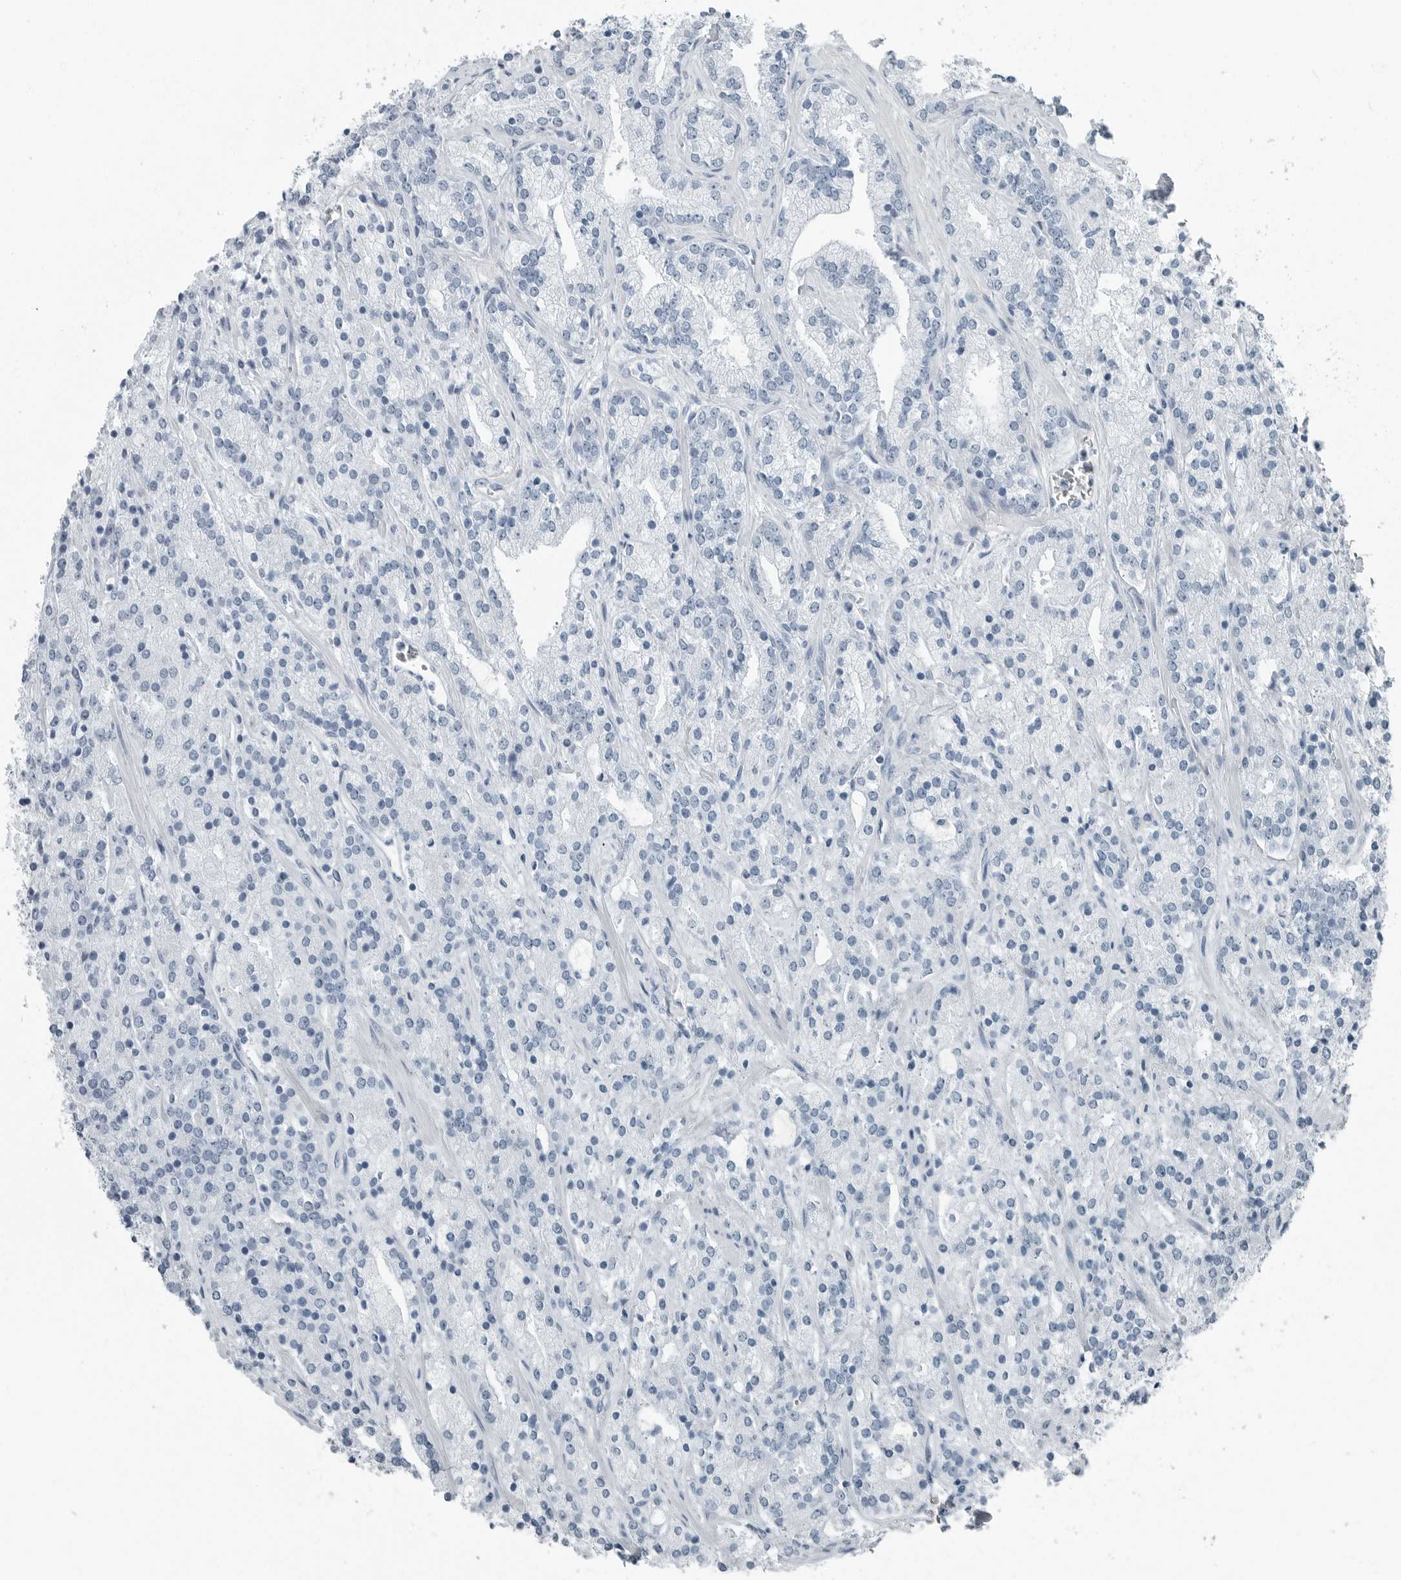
{"staining": {"intensity": "negative", "quantity": "none", "location": "none"}, "tissue": "prostate cancer", "cell_type": "Tumor cells", "image_type": "cancer", "snomed": [{"axis": "morphology", "description": "Adenocarcinoma, High grade"}, {"axis": "topography", "description": "Prostate"}], "caption": "High magnification brightfield microscopy of prostate cancer (adenocarcinoma (high-grade)) stained with DAB (brown) and counterstained with hematoxylin (blue): tumor cells show no significant staining.", "gene": "ZPBP2", "patient": {"sex": "male", "age": 71}}